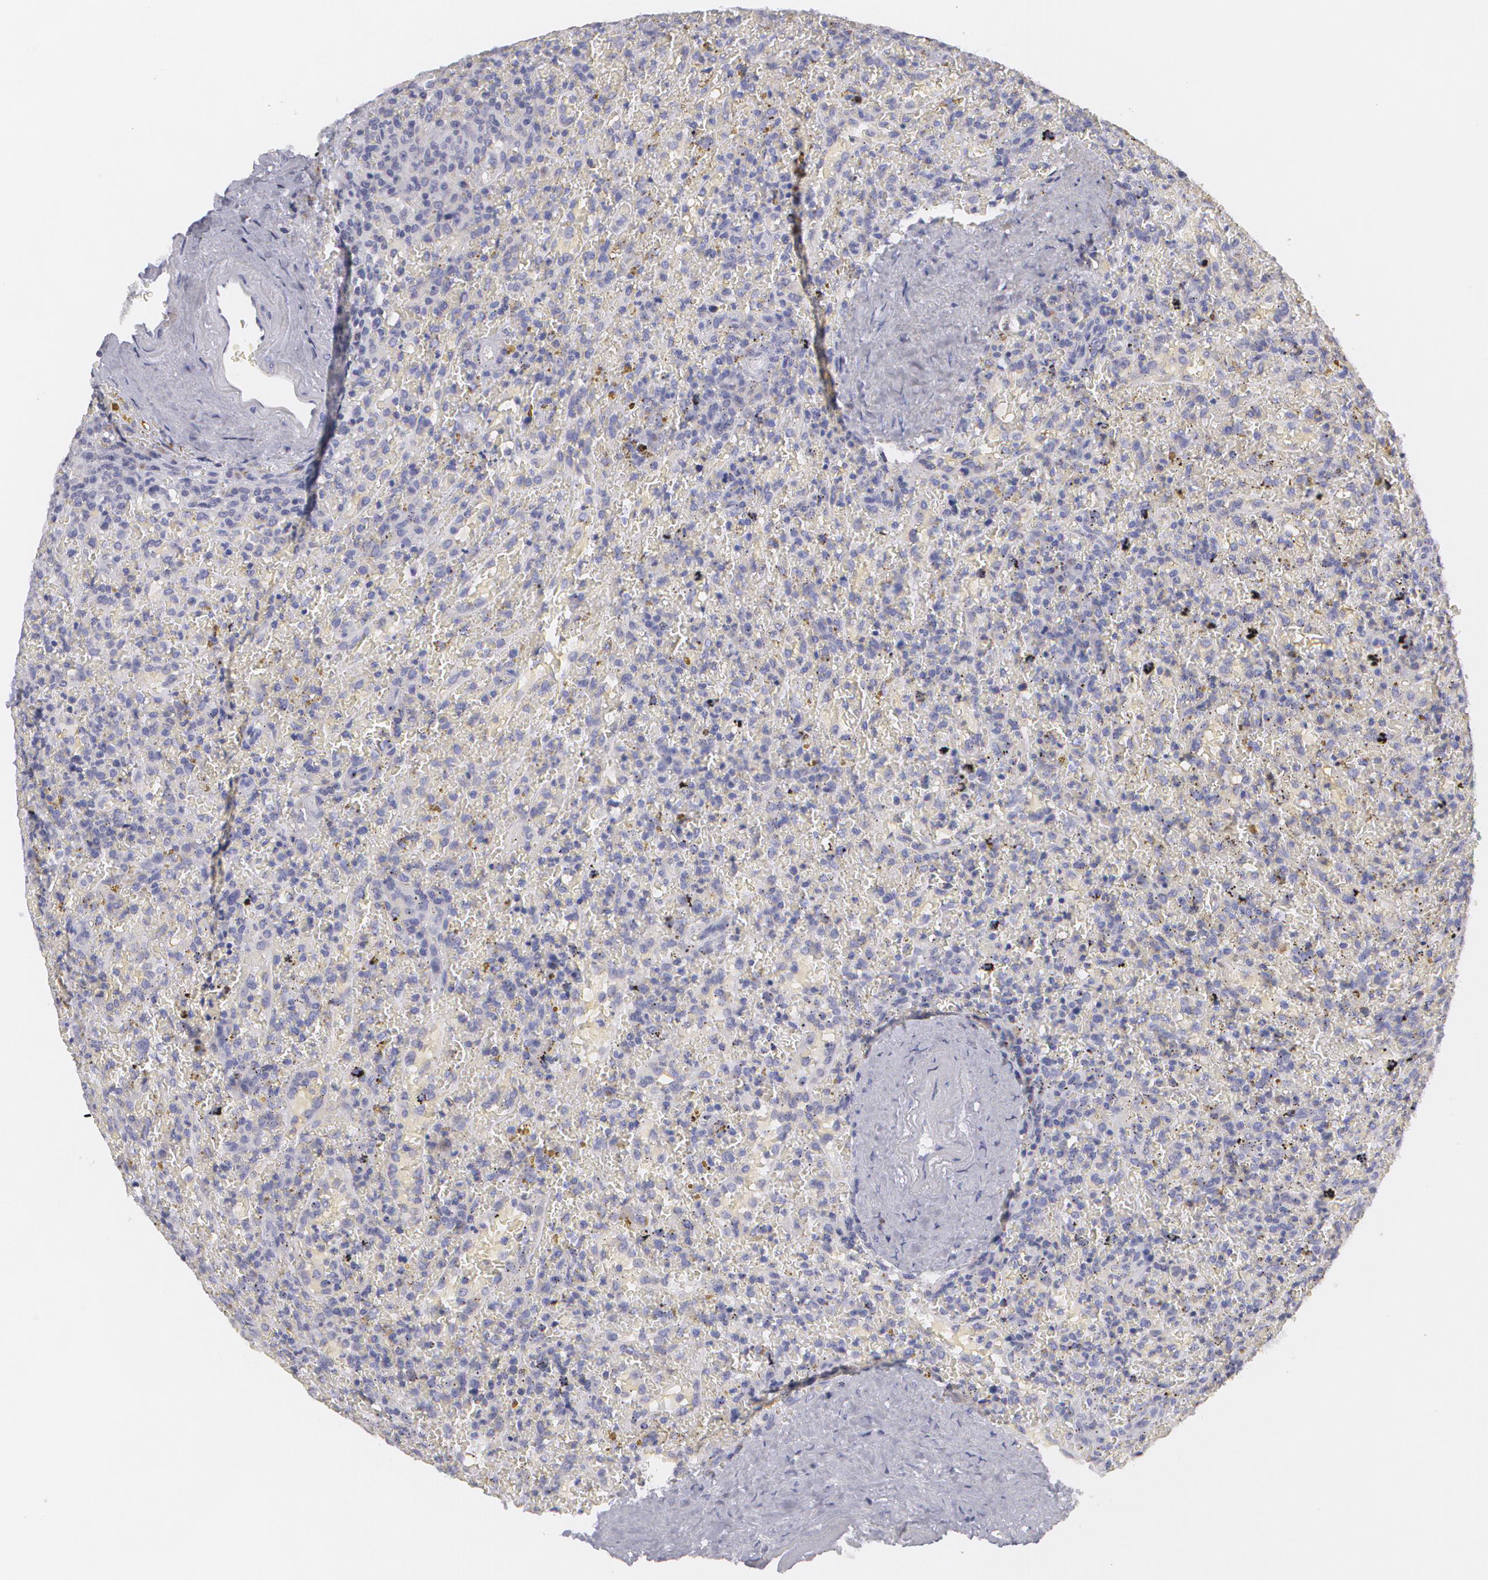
{"staining": {"intensity": "negative", "quantity": "none", "location": "none"}, "tissue": "lymphoma", "cell_type": "Tumor cells", "image_type": "cancer", "snomed": [{"axis": "morphology", "description": "Malignant lymphoma, non-Hodgkin's type, High grade"}, {"axis": "topography", "description": "Spleen"}, {"axis": "topography", "description": "Lymph node"}], "caption": "Immunohistochemistry histopathology image of neoplastic tissue: lymphoma stained with DAB reveals no significant protein expression in tumor cells.", "gene": "MBNL3", "patient": {"sex": "female", "age": 70}}